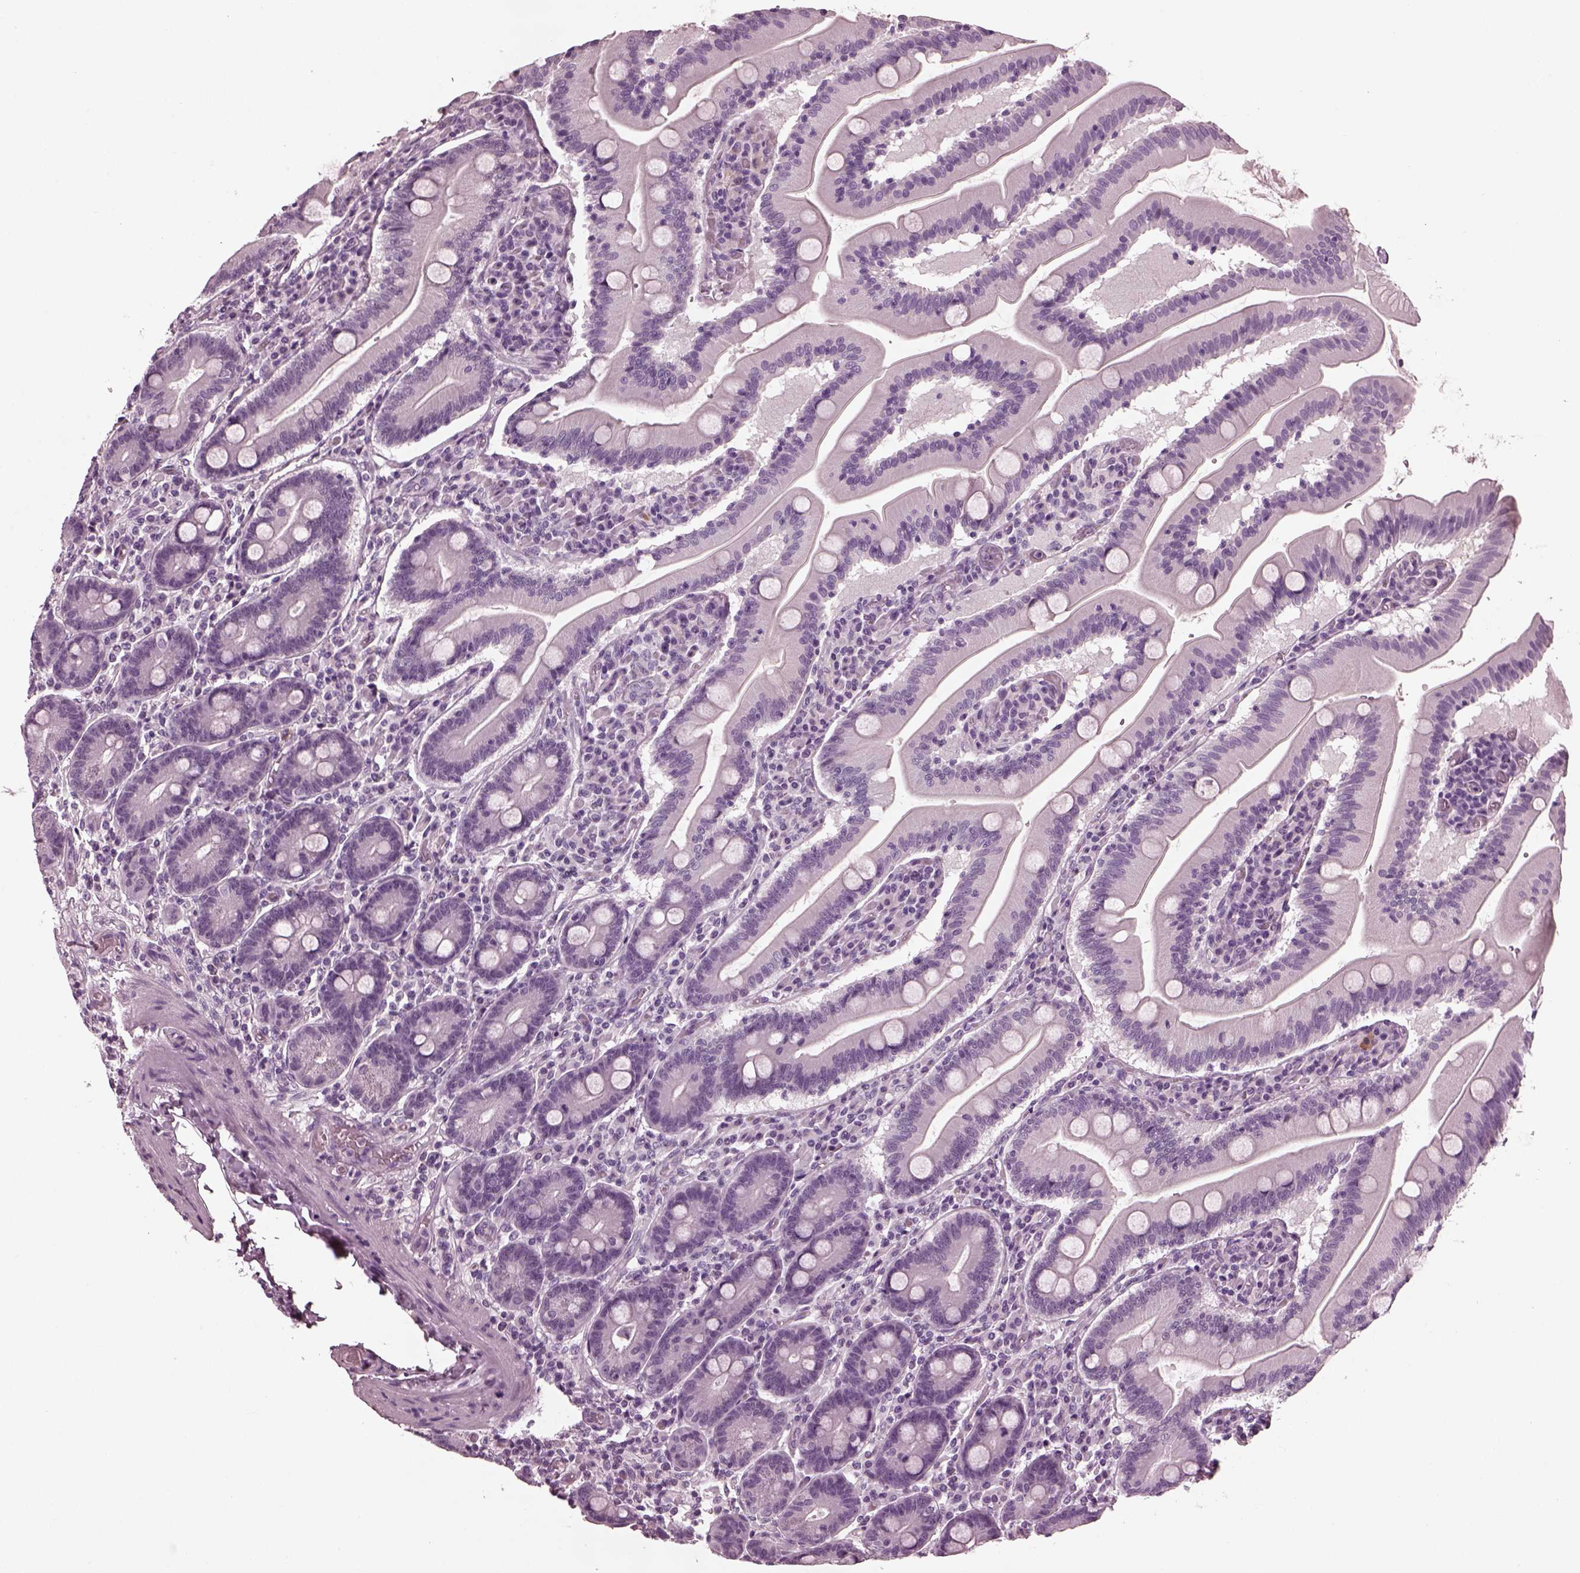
{"staining": {"intensity": "negative", "quantity": "none", "location": "none"}, "tissue": "small intestine", "cell_type": "Glandular cells", "image_type": "normal", "snomed": [{"axis": "morphology", "description": "Normal tissue, NOS"}, {"axis": "topography", "description": "Small intestine"}], "caption": "This is an immunohistochemistry (IHC) micrograph of benign small intestine. There is no positivity in glandular cells.", "gene": "SLC6A17", "patient": {"sex": "male", "age": 37}}